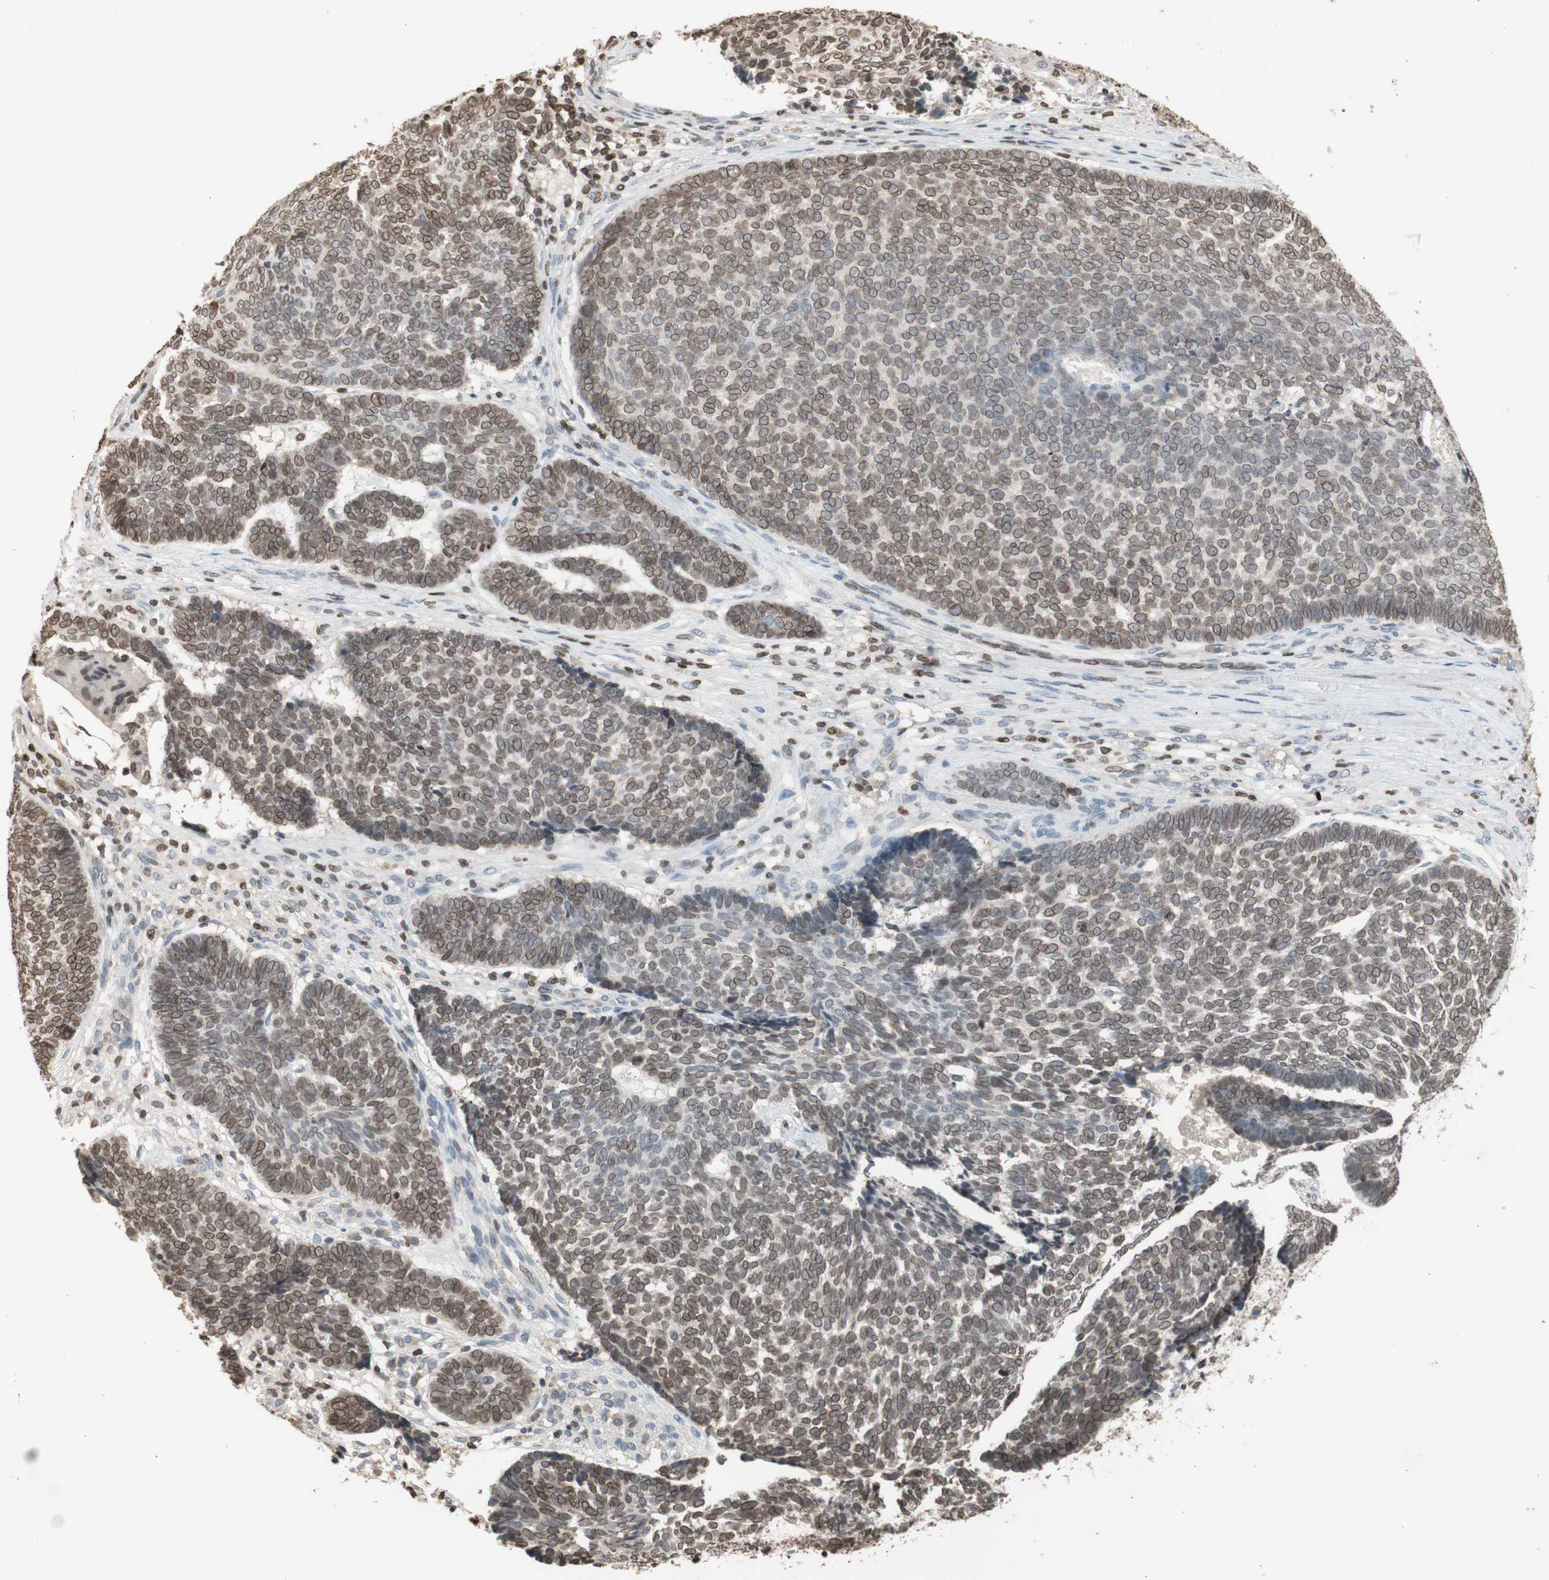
{"staining": {"intensity": "moderate", "quantity": ">75%", "location": "cytoplasmic/membranous,nuclear"}, "tissue": "skin cancer", "cell_type": "Tumor cells", "image_type": "cancer", "snomed": [{"axis": "morphology", "description": "Basal cell carcinoma"}, {"axis": "topography", "description": "Skin"}], "caption": "Immunohistochemistry of human skin cancer shows medium levels of moderate cytoplasmic/membranous and nuclear positivity in approximately >75% of tumor cells.", "gene": "TMPO", "patient": {"sex": "male", "age": 84}}